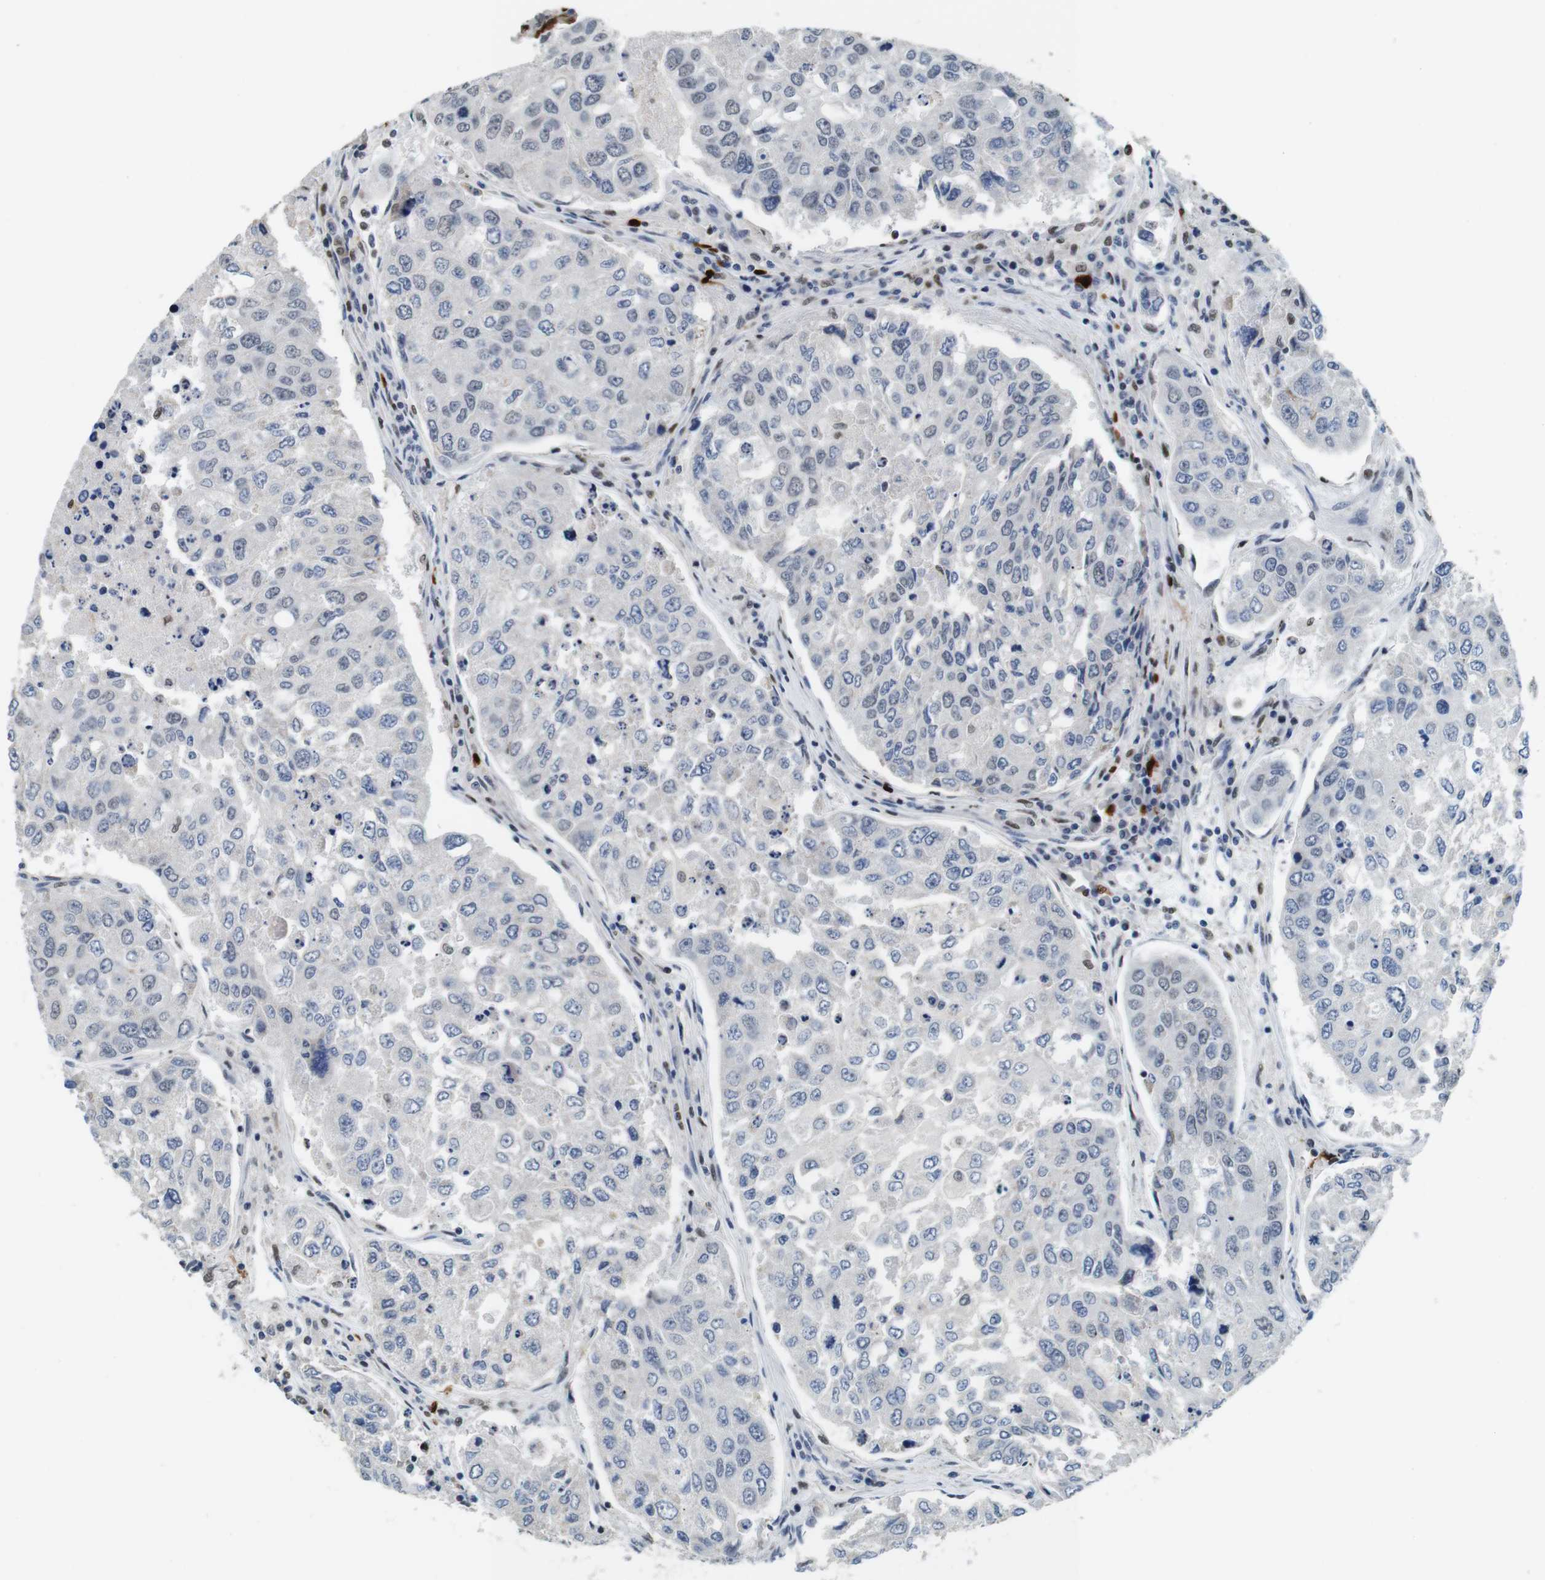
{"staining": {"intensity": "weak", "quantity": "<25%", "location": "nuclear"}, "tissue": "urothelial cancer", "cell_type": "Tumor cells", "image_type": "cancer", "snomed": [{"axis": "morphology", "description": "Urothelial carcinoma, High grade"}, {"axis": "topography", "description": "Lymph node"}, {"axis": "topography", "description": "Urinary bladder"}], "caption": "Protein analysis of urothelial cancer reveals no significant staining in tumor cells.", "gene": "IRF8", "patient": {"sex": "male", "age": 51}}